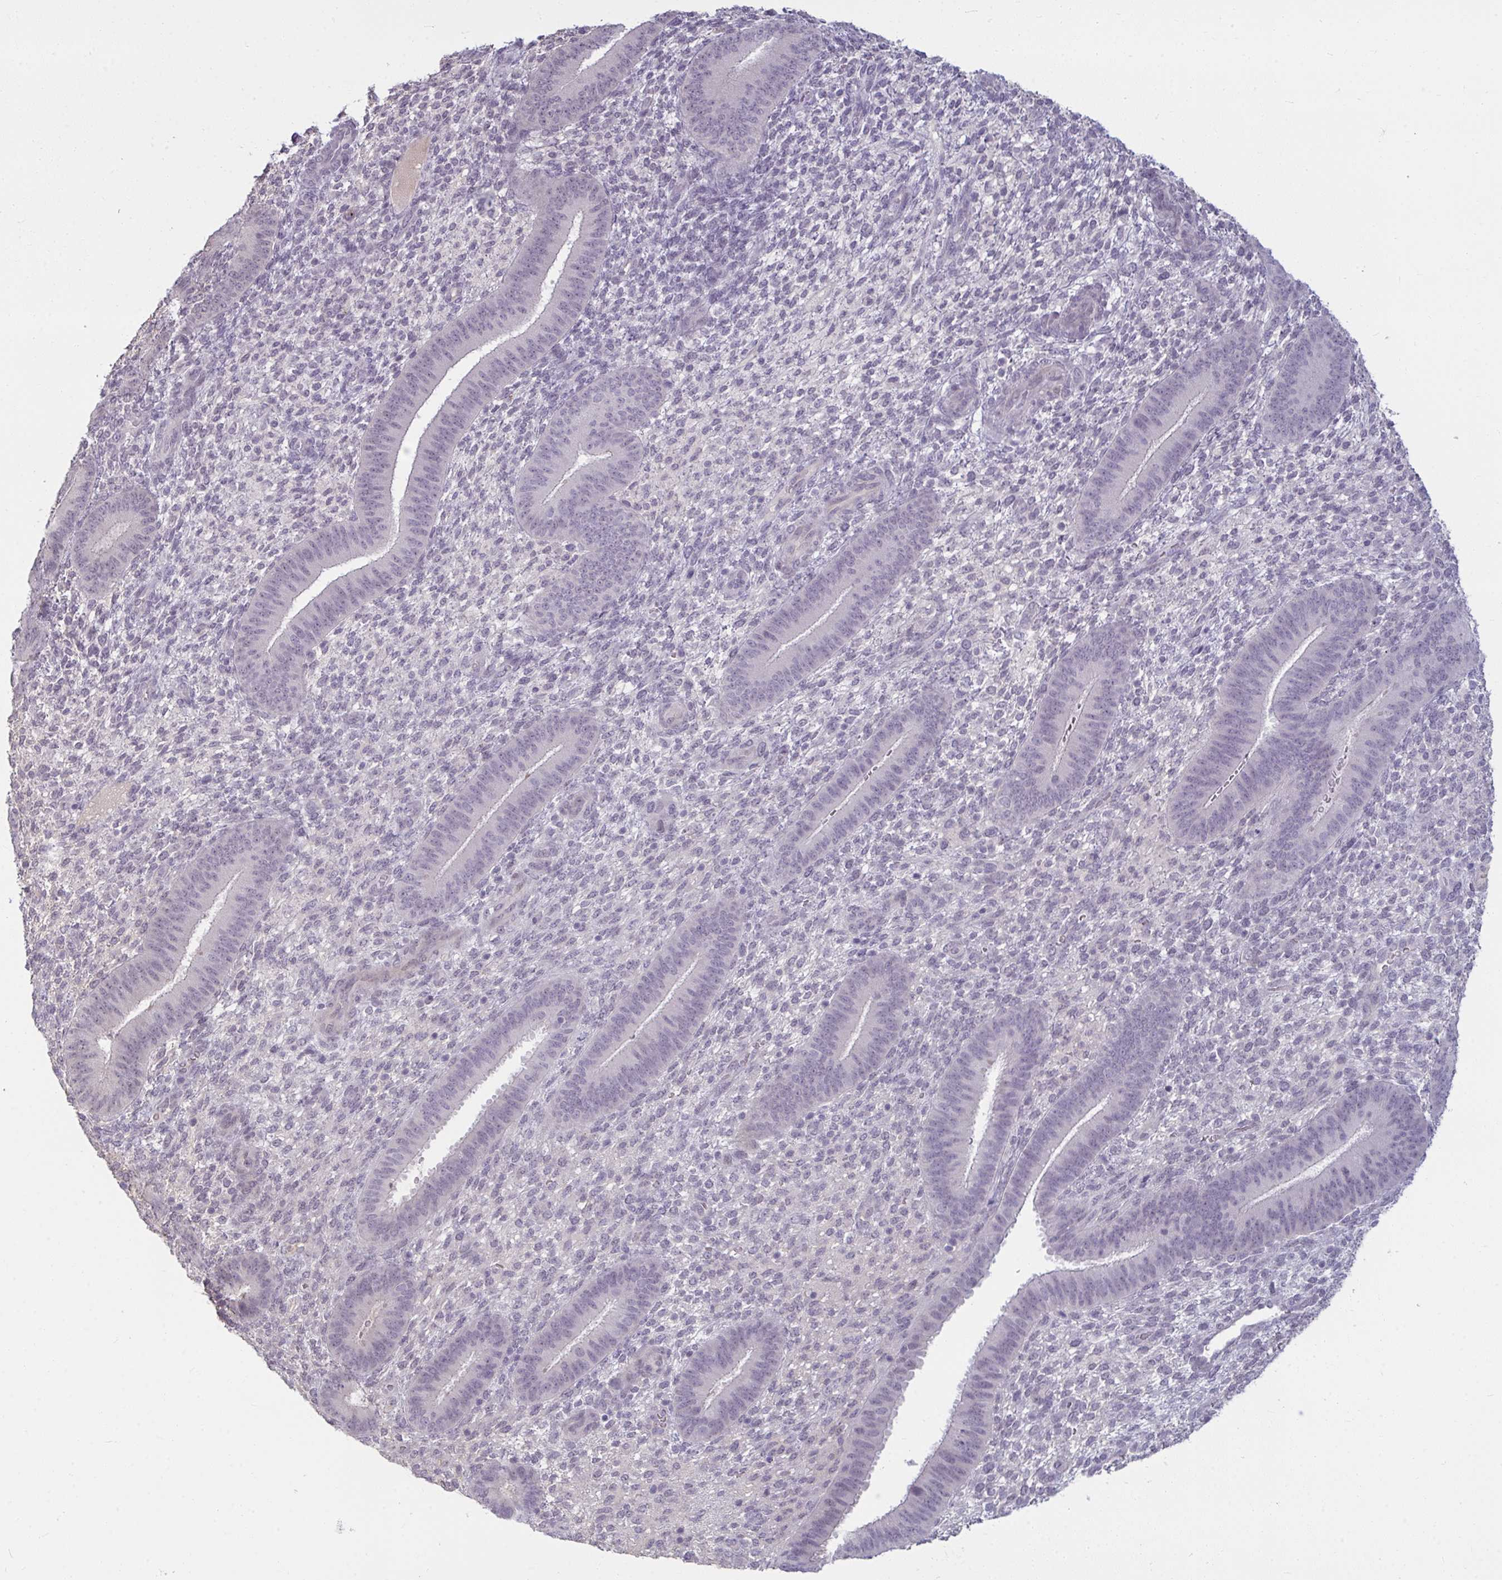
{"staining": {"intensity": "negative", "quantity": "none", "location": "none"}, "tissue": "endometrium", "cell_type": "Cells in endometrial stroma", "image_type": "normal", "snomed": [{"axis": "morphology", "description": "Normal tissue, NOS"}, {"axis": "topography", "description": "Endometrium"}], "caption": "Photomicrograph shows no protein staining in cells in endometrial stroma of unremarkable endometrium.", "gene": "RNASEH1", "patient": {"sex": "female", "age": 39}}